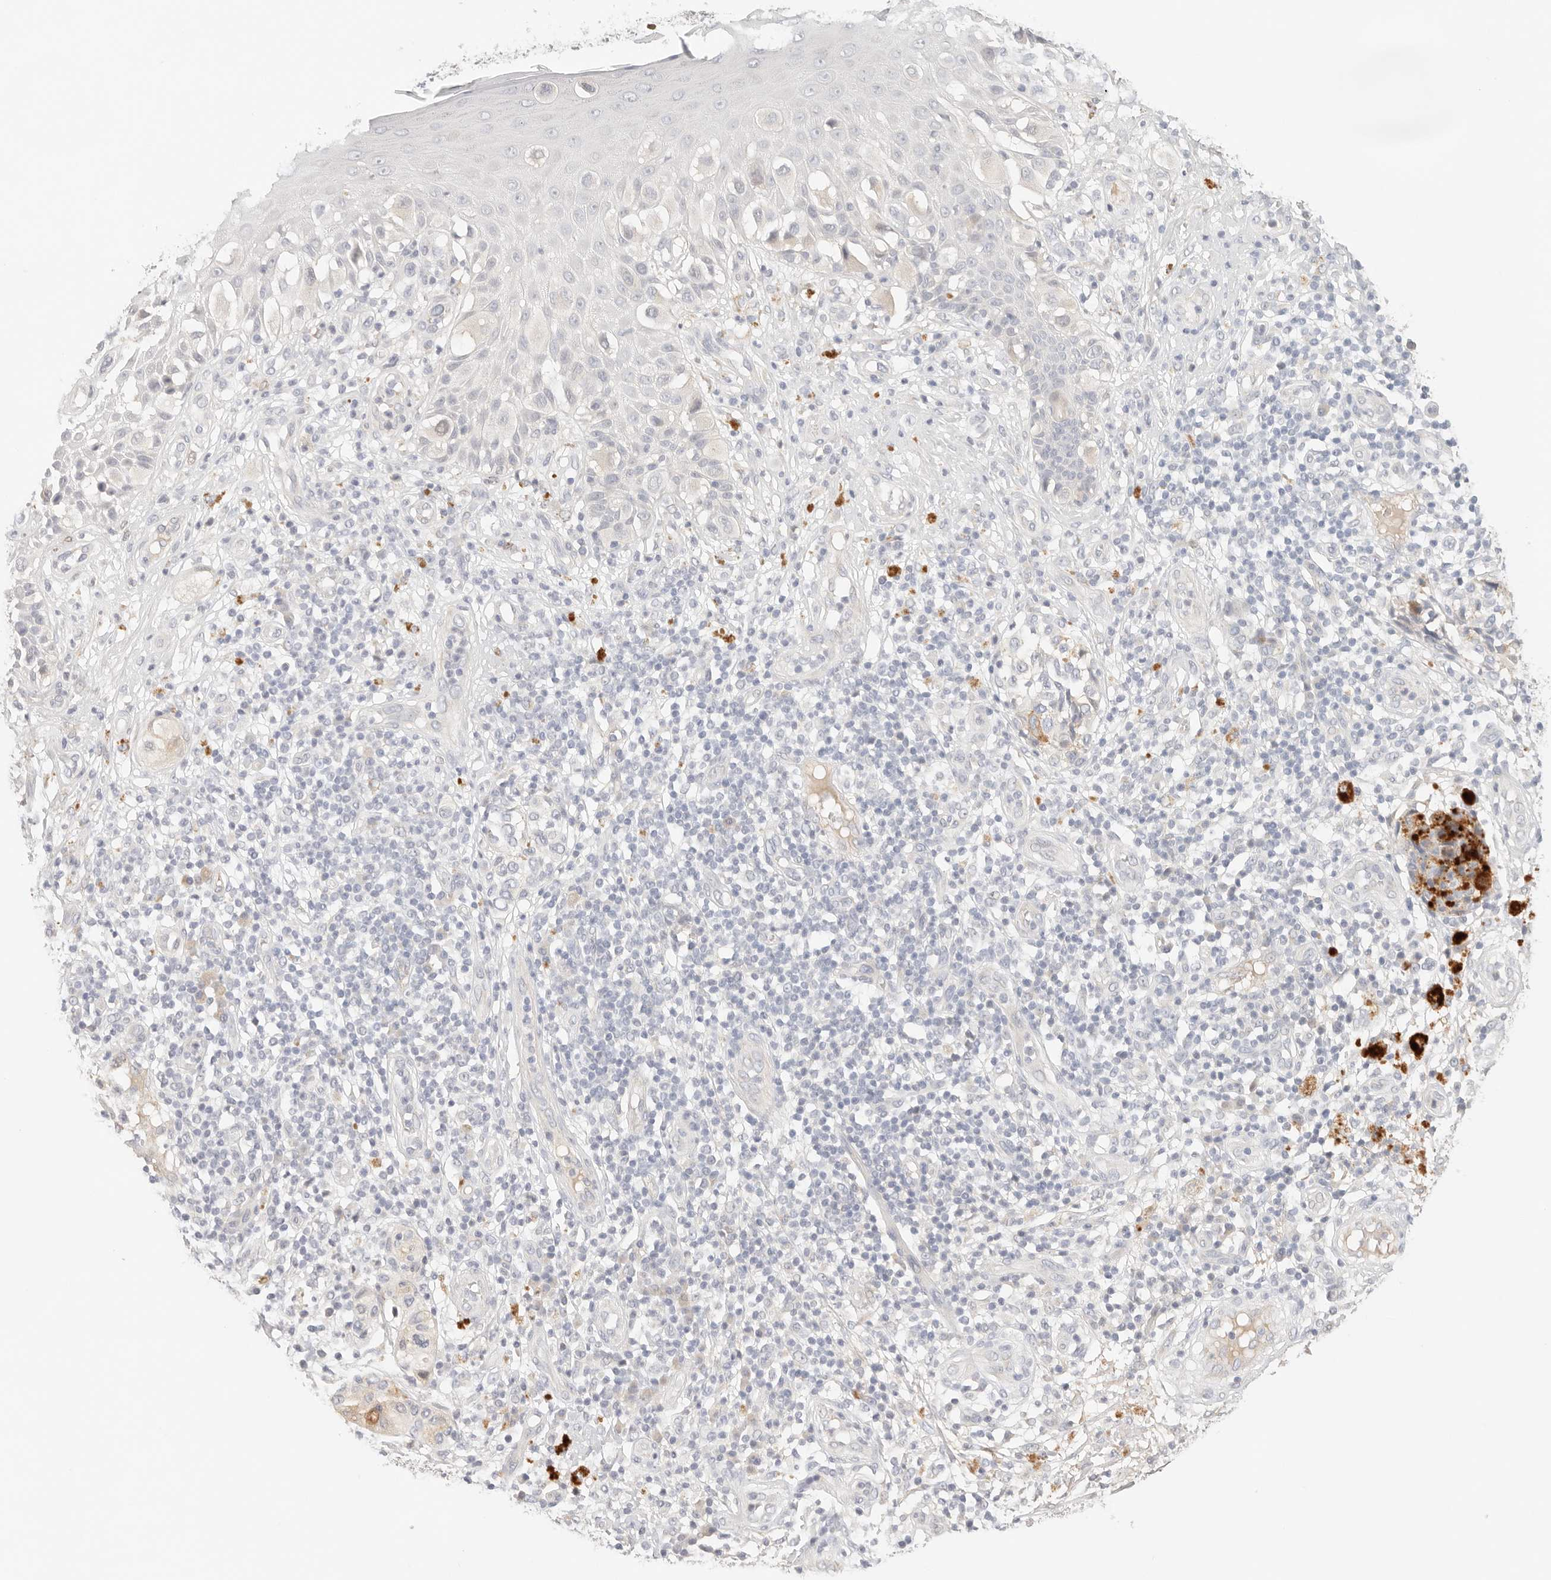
{"staining": {"intensity": "negative", "quantity": "none", "location": "none"}, "tissue": "melanoma", "cell_type": "Tumor cells", "image_type": "cancer", "snomed": [{"axis": "morphology", "description": "Malignant melanoma, NOS"}, {"axis": "topography", "description": "Skin"}], "caption": "An IHC image of melanoma is shown. There is no staining in tumor cells of melanoma.", "gene": "SPHK1", "patient": {"sex": "female", "age": 81}}